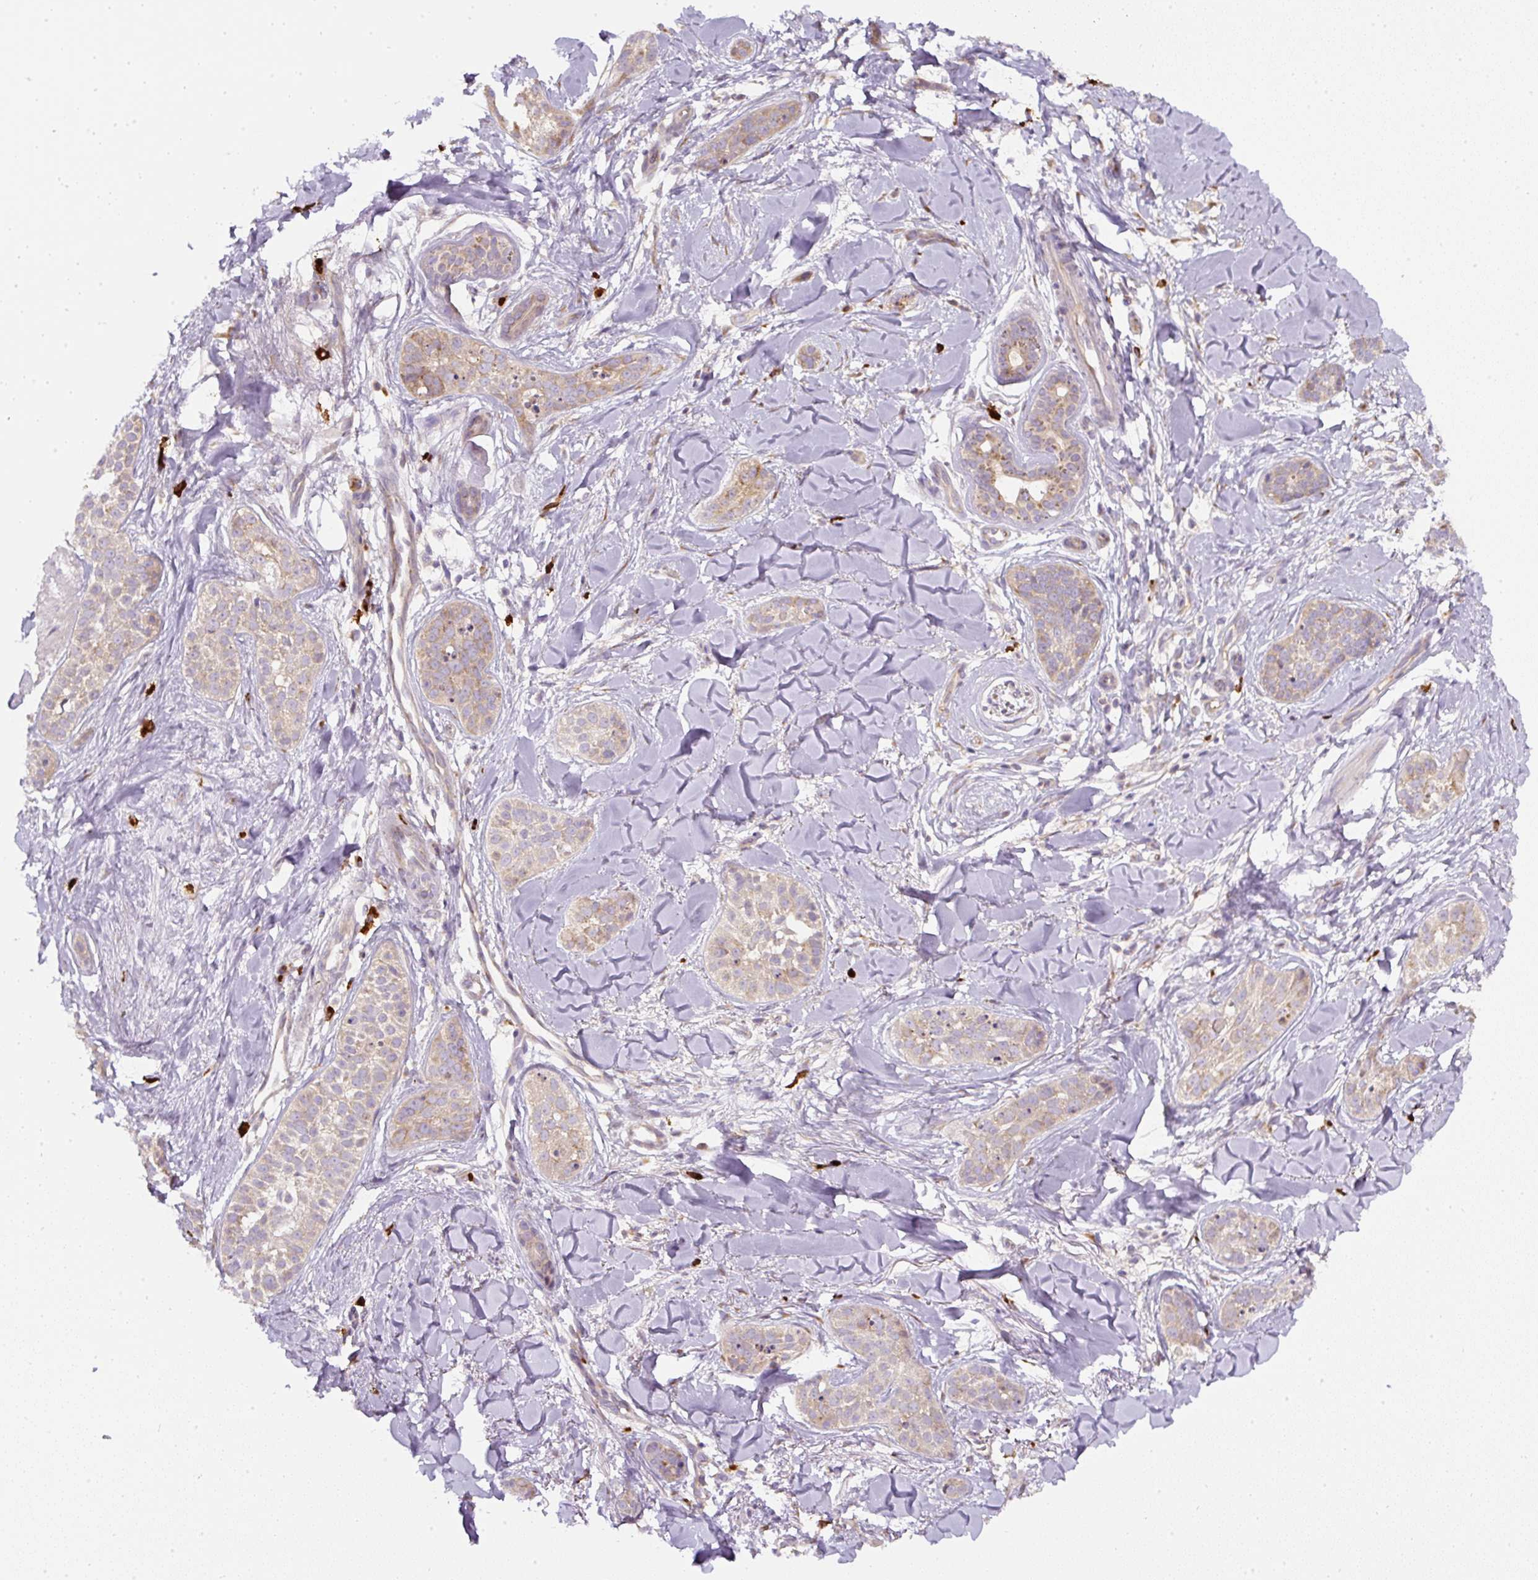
{"staining": {"intensity": "weak", "quantity": ">75%", "location": "cytoplasmic/membranous"}, "tissue": "skin cancer", "cell_type": "Tumor cells", "image_type": "cancer", "snomed": [{"axis": "morphology", "description": "Basal cell carcinoma"}, {"axis": "topography", "description": "Skin"}], "caption": "An image of human skin cancer stained for a protein reveals weak cytoplasmic/membranous brown staining in tumor cells.", "gene": "MLX", "patient": {"sex": "male", "age": 52}}